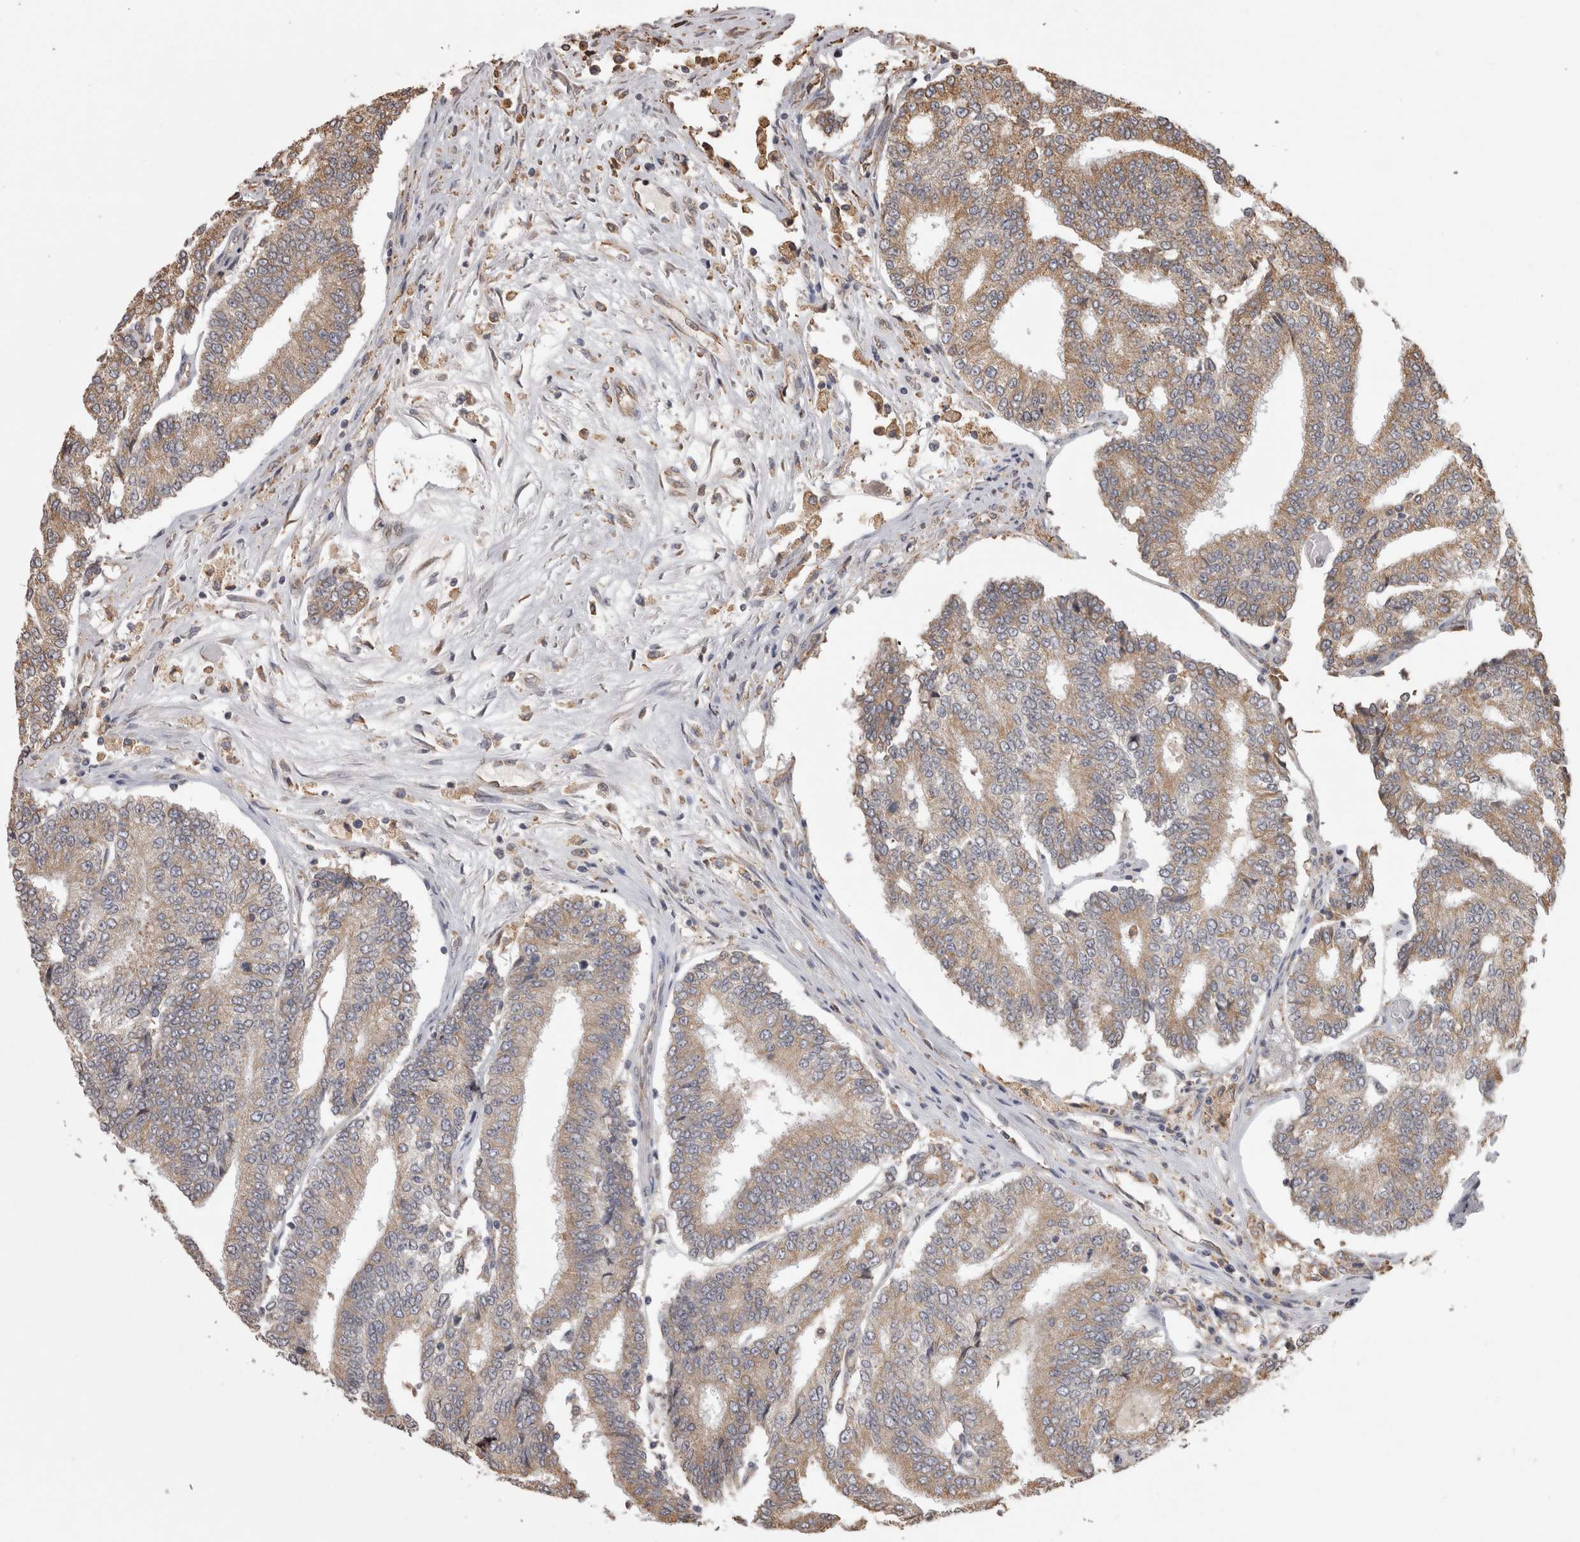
{"staining": {"intensity": "moderate", "quantity": ">75%", "location": "cytoplasmic/membranous"}, "tissue": "prostate cancer", "cell_type": "Tumor cells", "image_type": "cancer", "snomed": [{"axis": "morphology", "description": "Normal tissue, NOS"}, {"axis": "morphology", "description": "Adenocarcinoma, High grade"}, {"axis": "topography", "description": "Prostate"}, {"axis": "topography", "description": "Seminal veicle"}], "caption": "IHC of human prostate cancer displays medium levels of moderate cytoplasmic/membranous expression in about >75% of tumor cells.", "gene": "PON2", "patient": {"sex": "male", "age": 55}}